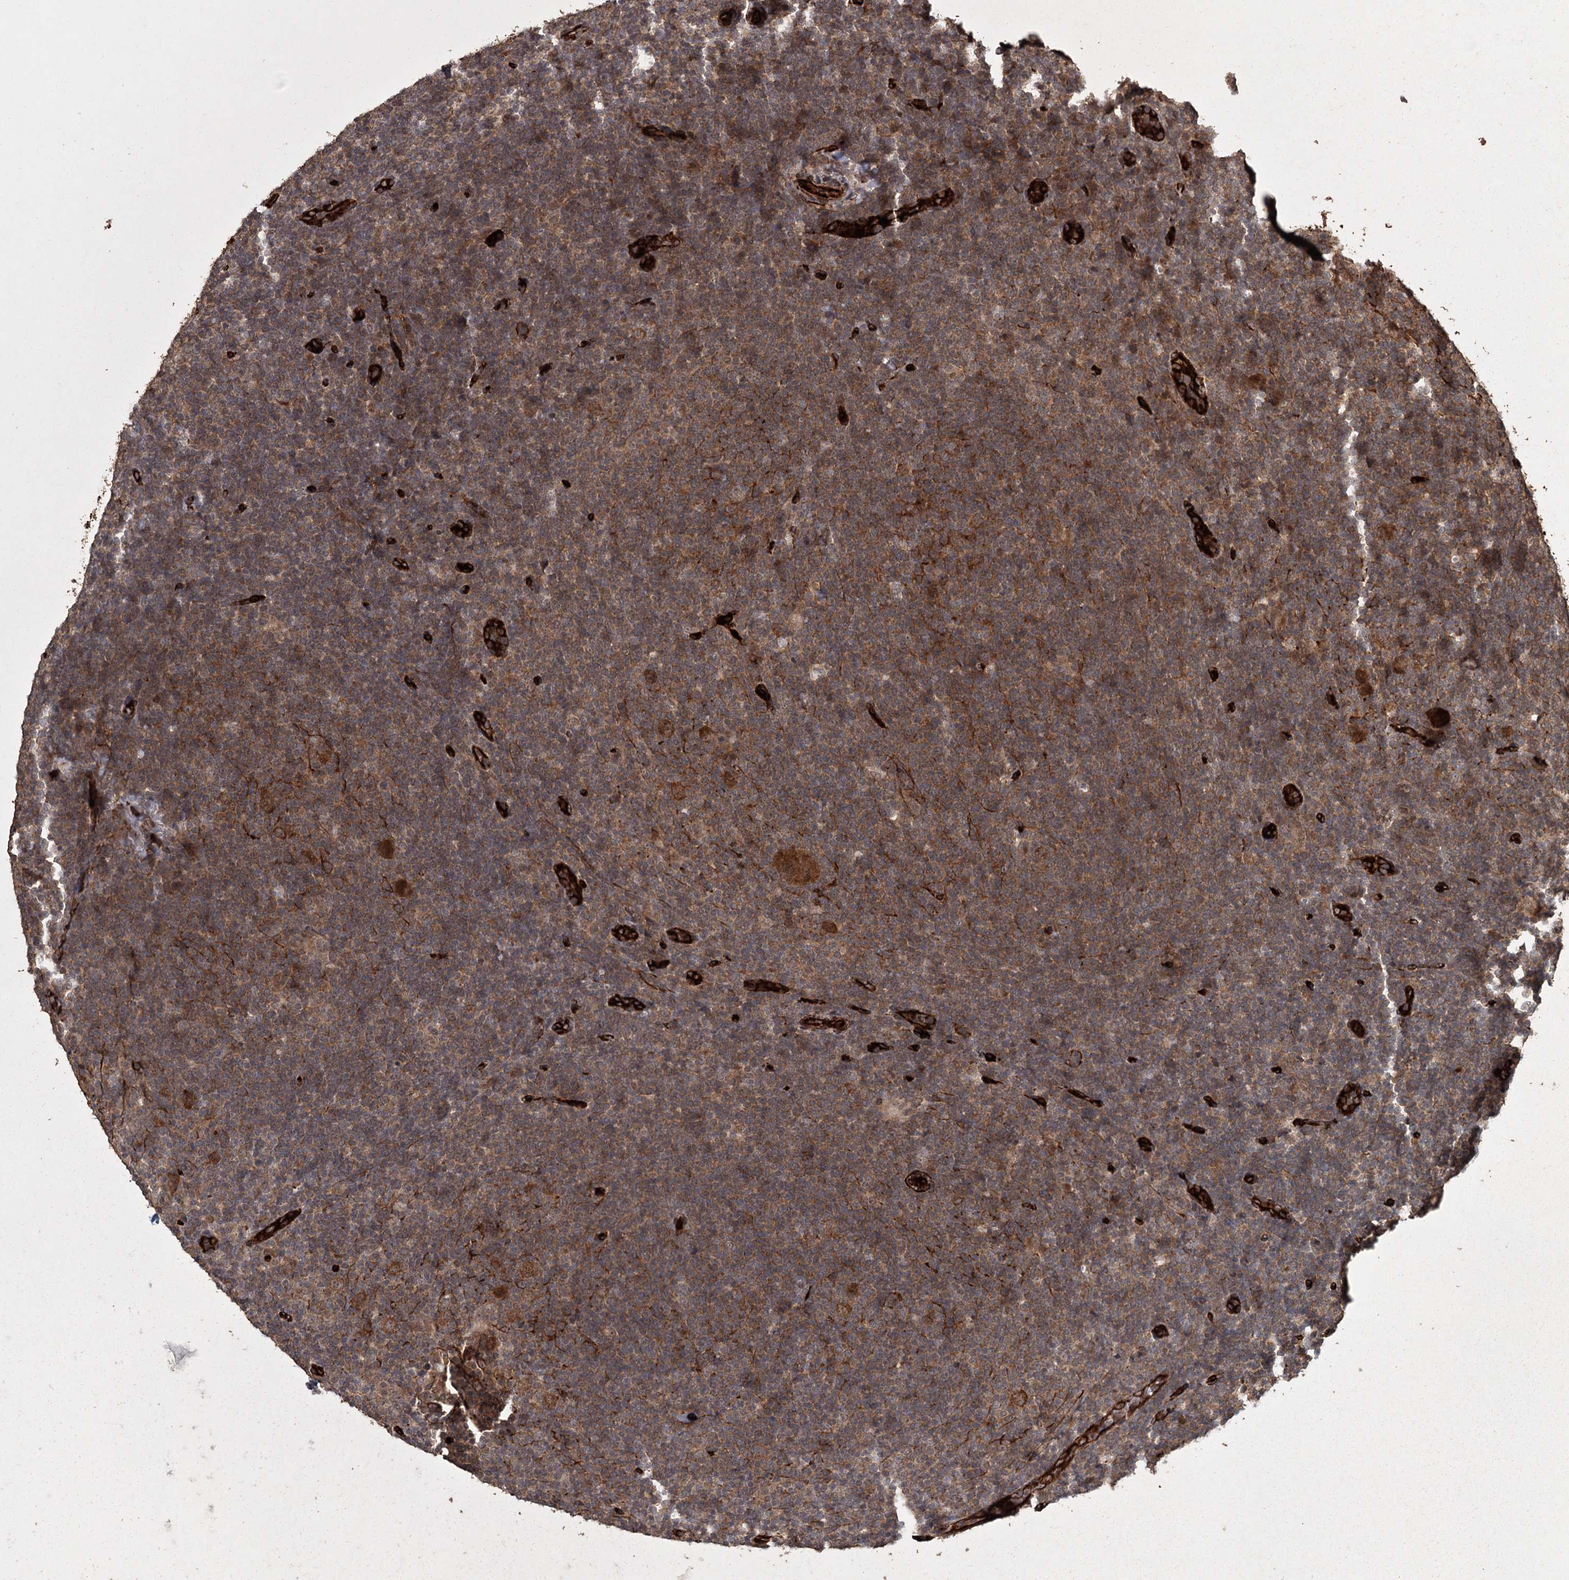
{"staining": {"intensity": "moderate", "quantity": ">75%", "location": "cytoplasmic/membranous"}, "tissue": "lymphoma", "cell_type": "Tumor cells", "image_type": "cancer", "snomed": [{"axis": "morphology", "description": "Hodgkin's disease, NOS"}, {"axis": "topography", "description": "Lymph node"}], "caption": "Lymphoma stained with DAB immunohistochemistry (IHC) demonstrates medium levels of moderate cytoplasmic/membranous expression in about >75% of tumor cells. Immunohistochemistry (ihc) stains the protein in brown and the nuclei are stained blue.", "gene": "RPAP3", "patient": {"sex": "female", "age": 57}}